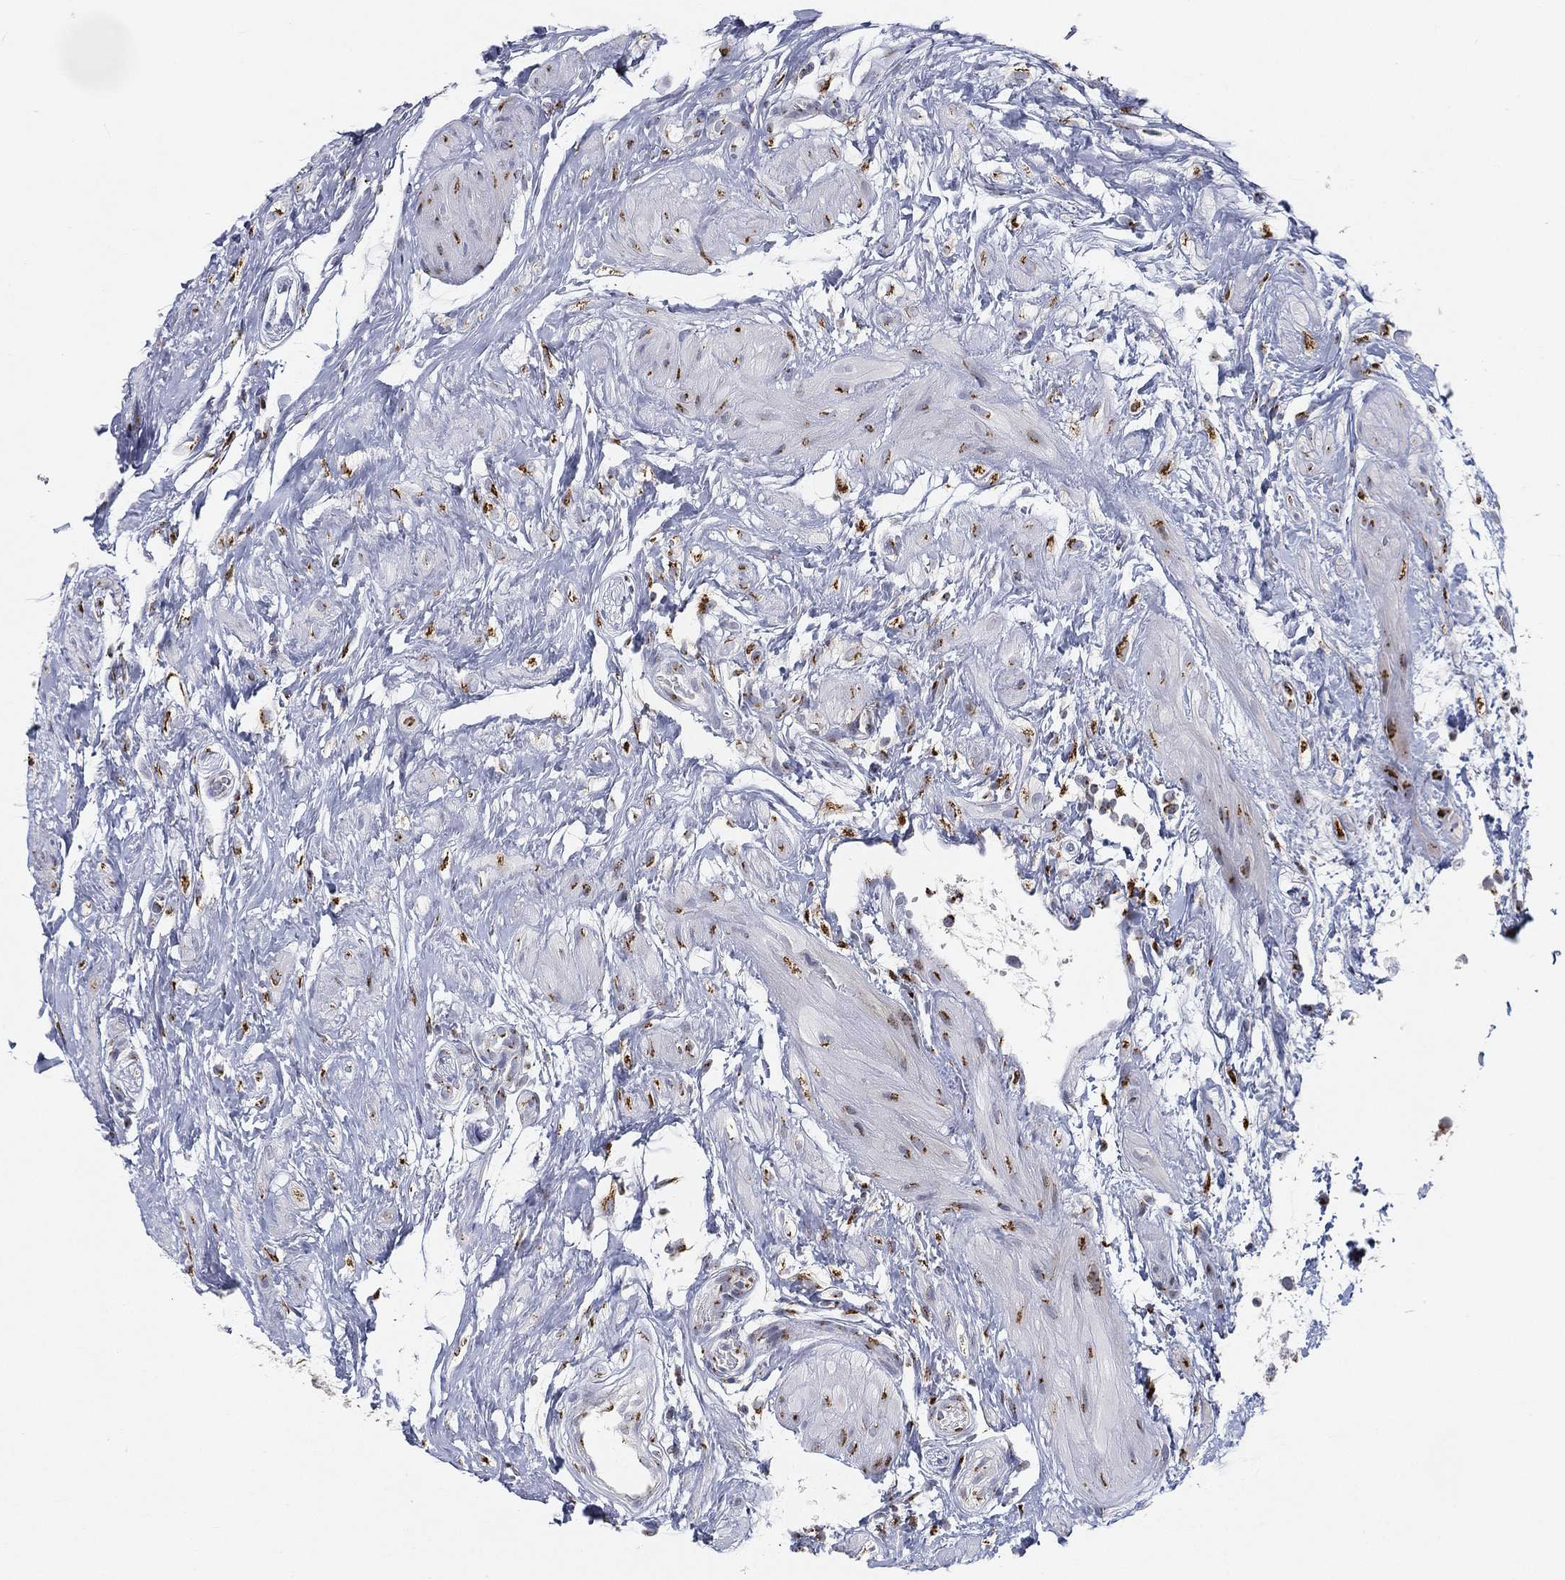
{"staining": {"intensity": "strong", "quantity": "25%-75%", "location": "cytoplasmic/membranous"}, "tissue": "testis cancer", "cell_type": "Tumor cells", "image_type": "cancer", "snomed": [{"axis": "morphology", "description": "Seminoma, NOS"}, {"axis": "morphology", "description": "Carcinoma, Embryonal, NOS"}, {"axis": "topography", "description": "Testis"}], "caption": "Strong cytoplasmic/membranous protein staining is present in about 25%-75% of tumor cells in testis cancer. (brown staining indicates protein expression, while blue staining denotes nuclei).", "gene": "TICAM1", "patient": {"sex": "male", "age": 22}}